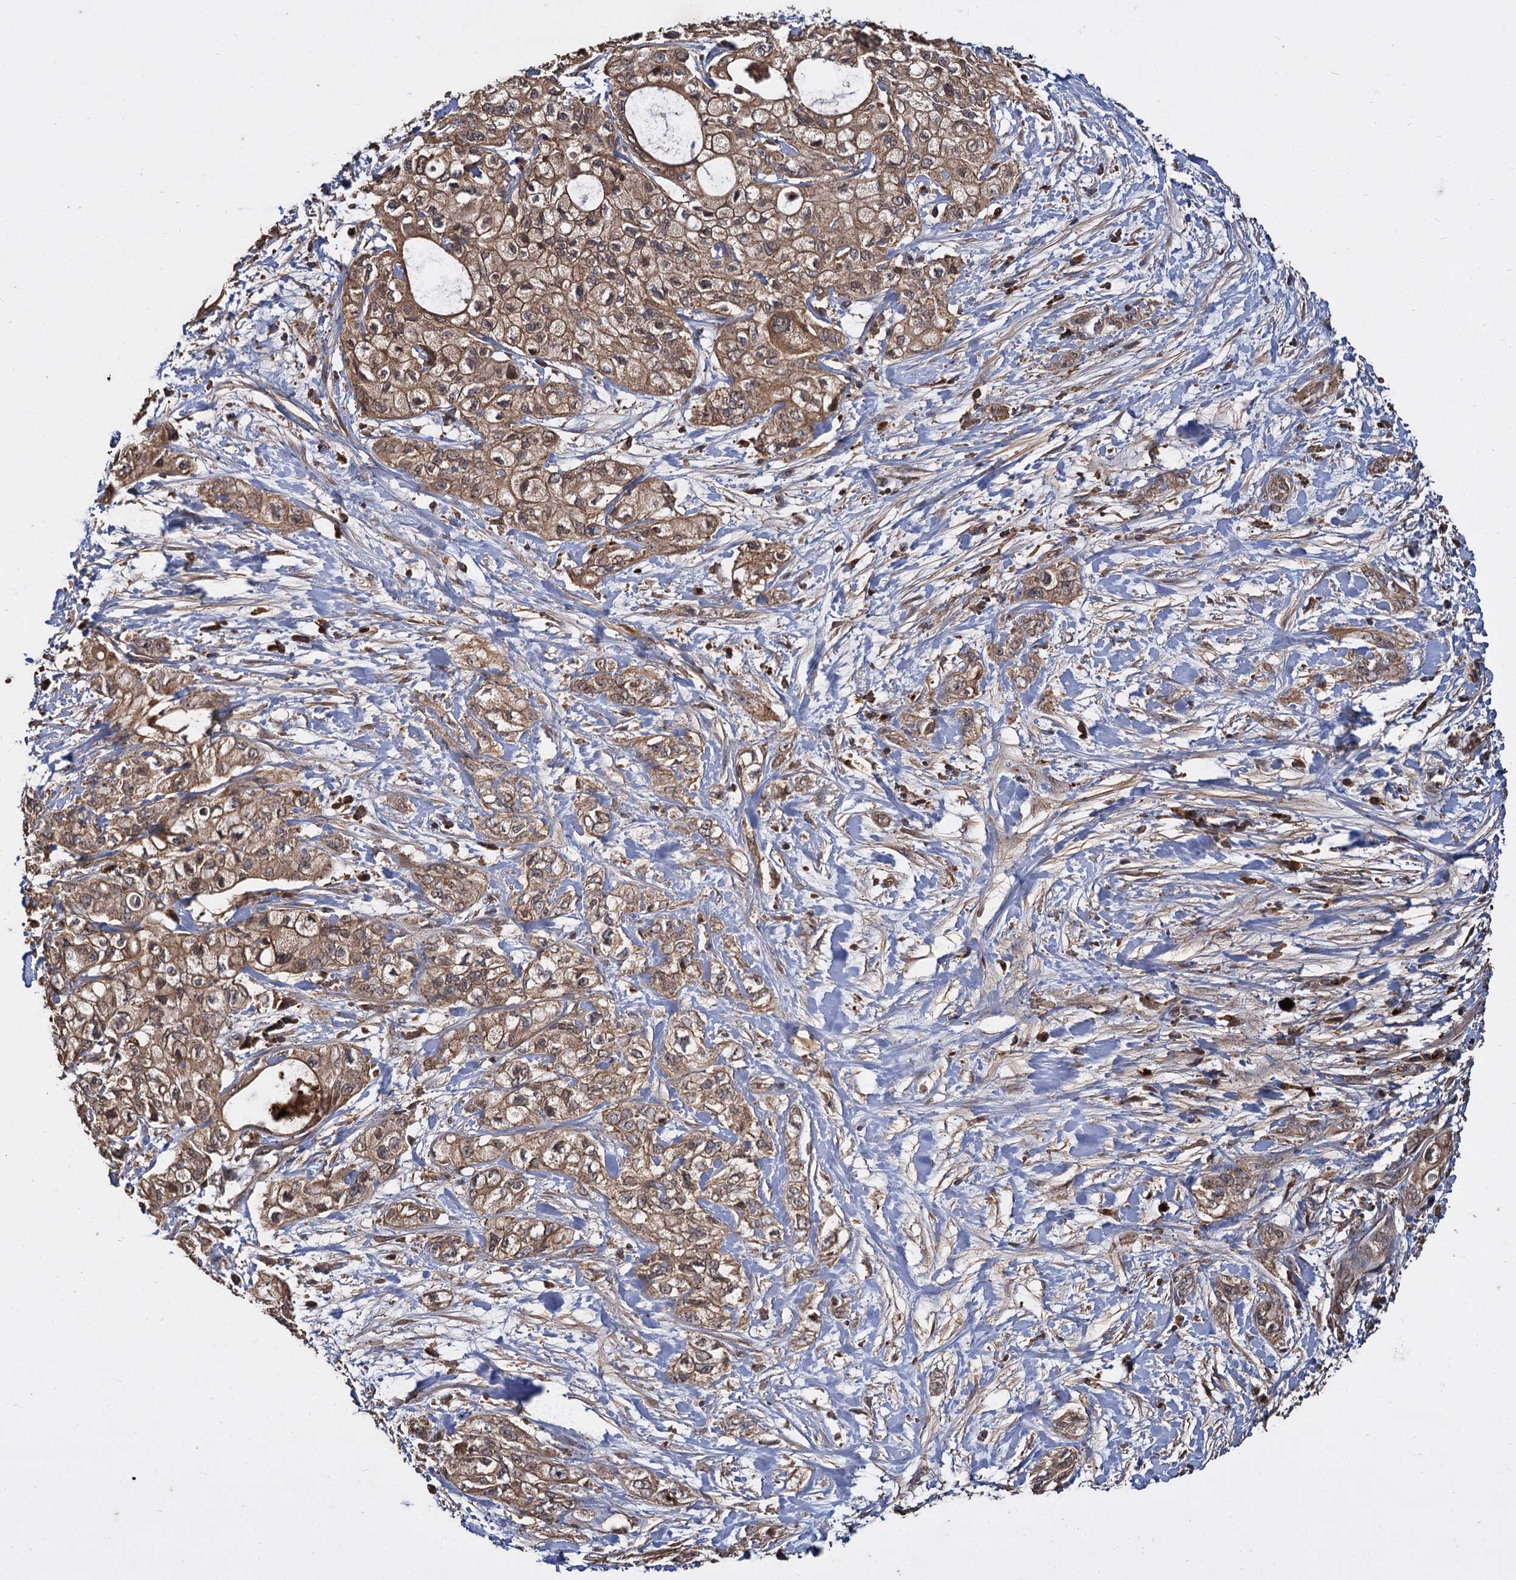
{"staining": {"intensity": "moderate", "quantity": ">75%", "location": "cytoplasmic/membranous"}, "tissue": "pancreatic cancer", "cell_type": "Tumor cells", "image_type": "cancer", "snomed": [{"axis": "morphology", "description": "Adenocarcinoma, NOS"}, {"axis": "topography", "description": "Pancreas"}], "caption": "Immunohistochemistry image of pancreatic cancer (adenocarcinoma) stained for a protein (brown), which shows medium levels of moderate cytoplasmic/membranous expression in approximately >75% of tumor cells.", "gene": "GCLC", "patient": {"sex": "male", "age": 70}}